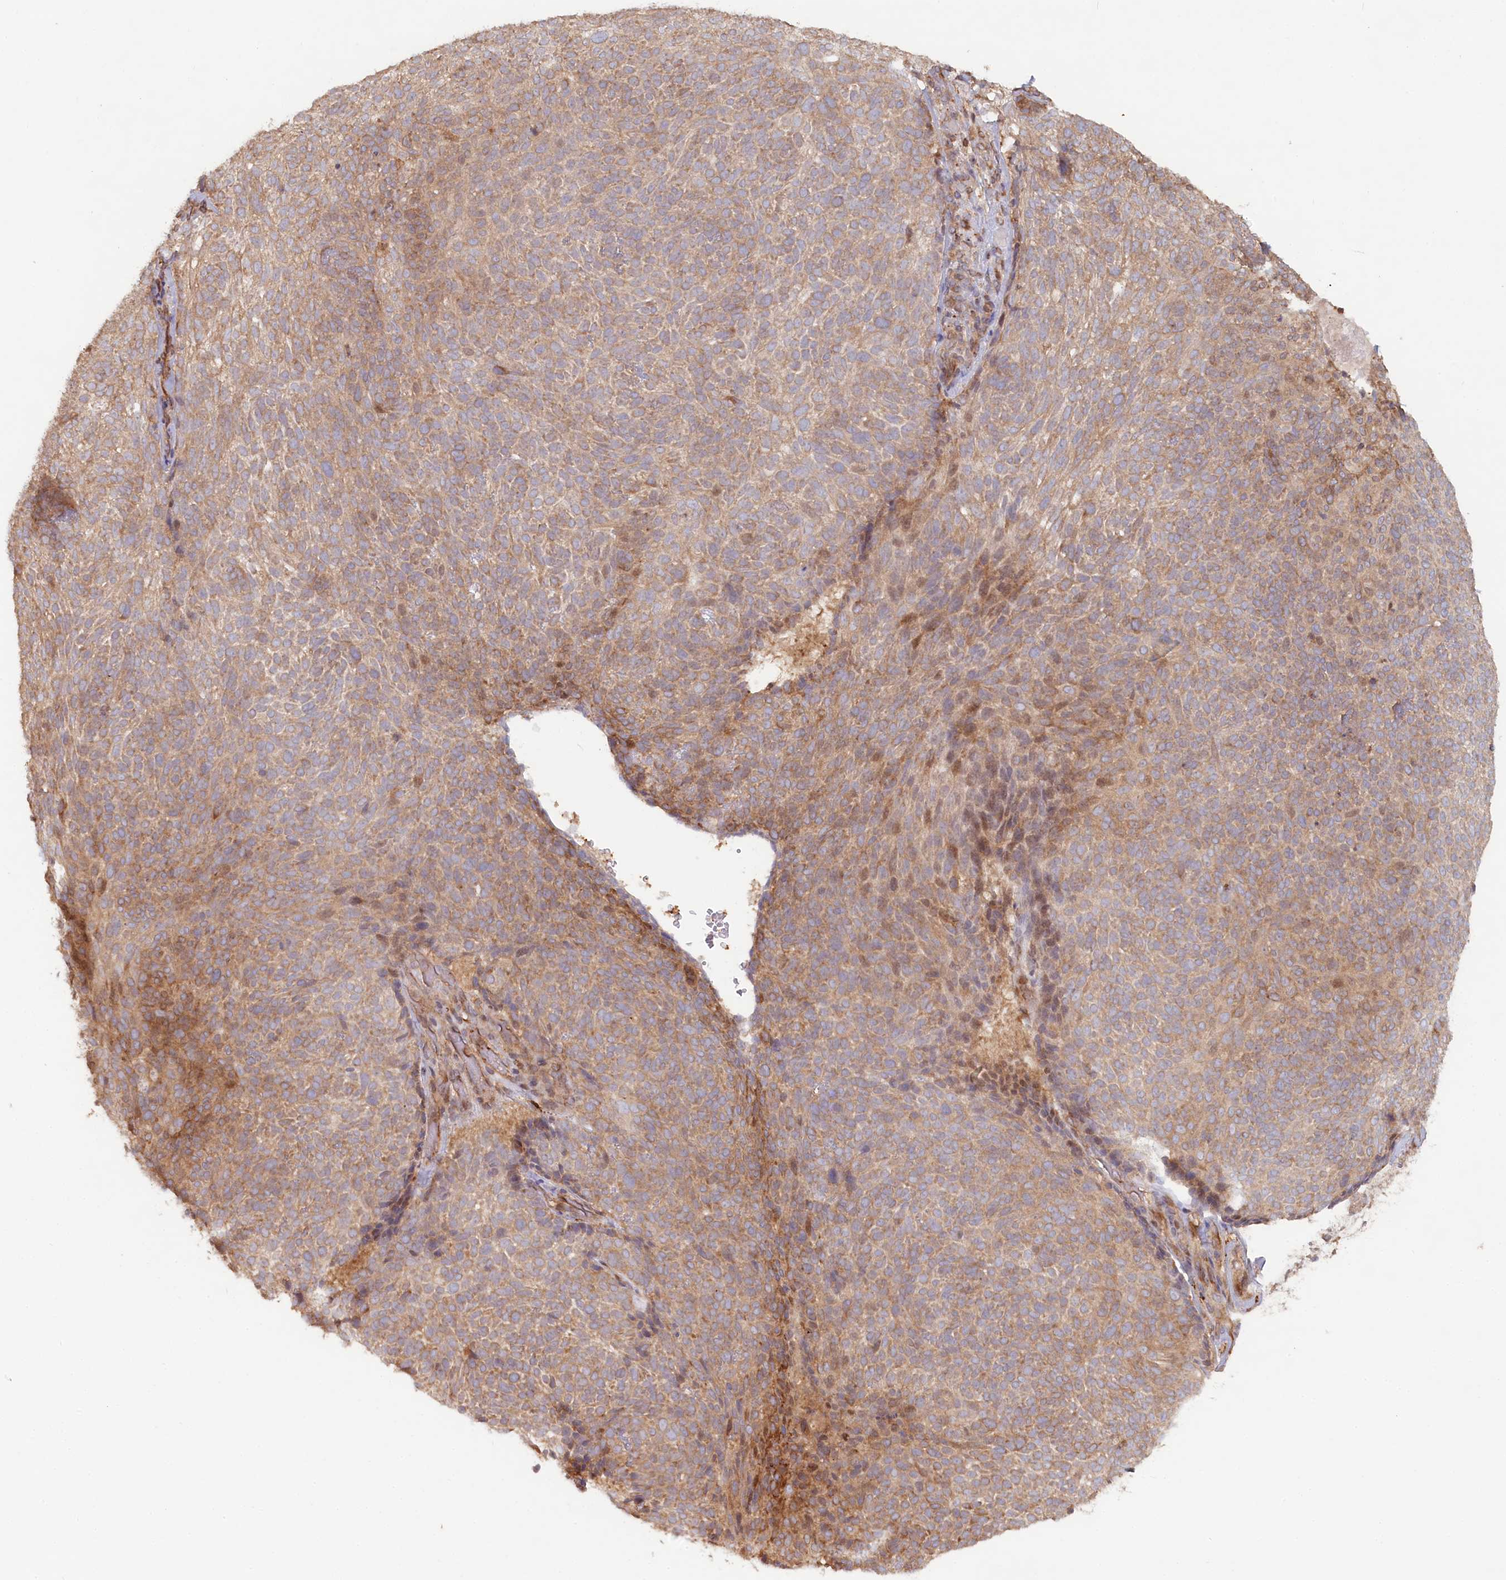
{"staining": {"intensity": "moderate", "quantity": "25%-75%", "location": "cytoplasmic/membranous"}, "tissue": "skin cancer", "cell_type": "Tumor cells", "image_type": "cancer", "snomed": [{"axis": "morphology", "description": "Basal cell carcinoma"}, {"axis": "topography", "description": "Skin"}], "caption": "About 25%-75% of tumor cells in skin basal cell carcinoma show moderate cytoplasmic/membranous protein staining as visualized by brown immunohistochemical staining.", "gene": "HAL", "patient": {"sex": "male", "age": 85}}